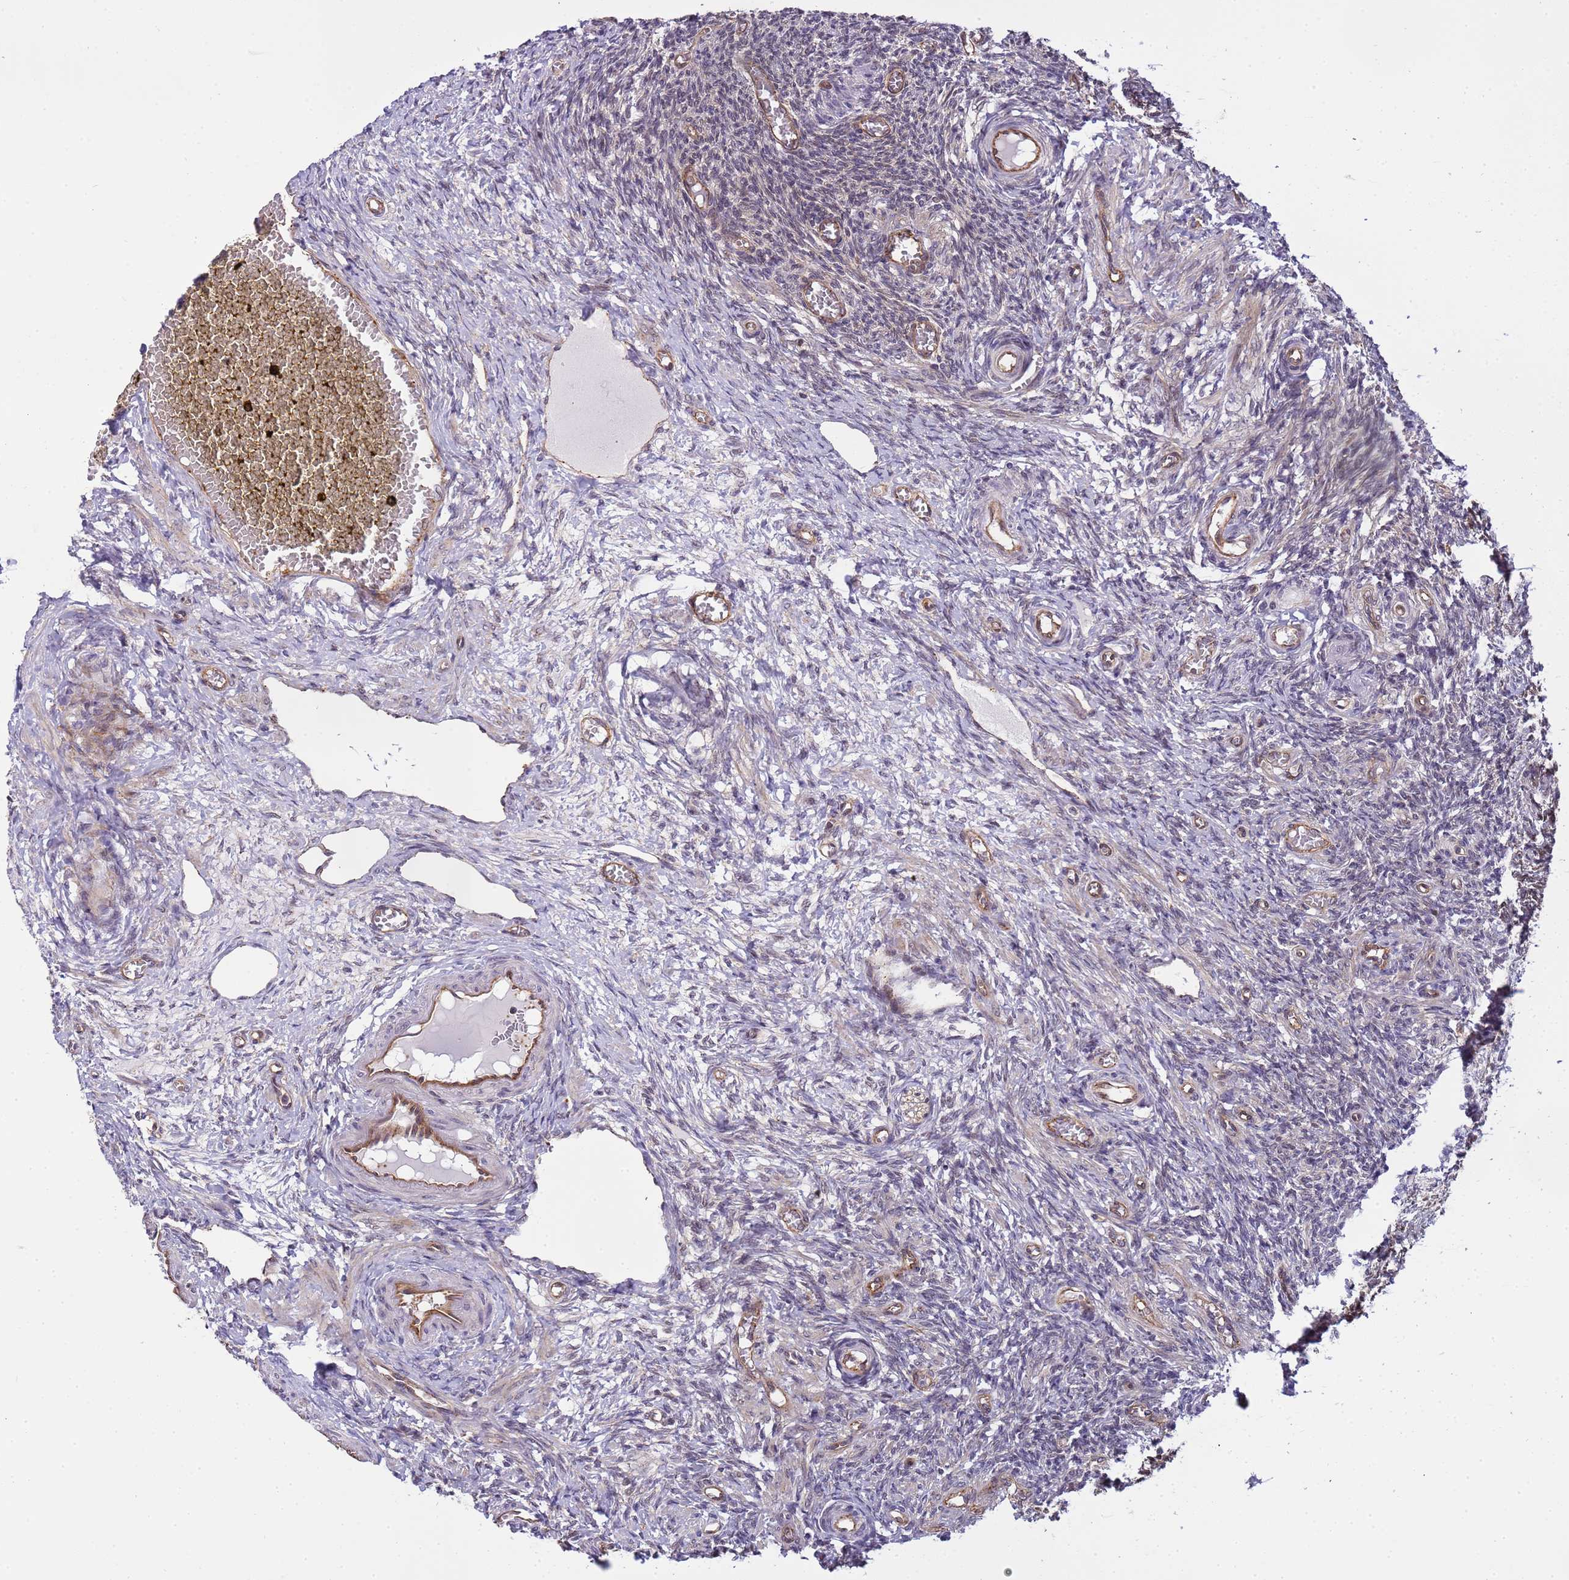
{"staining": {"intensity": "negative", "quantity": "none", "location": "none"}, "tissue": "ovary", "cell_type": "Ovarian stroma cells", "image_type": "normal", "snomed": [{"axis": "morphology", "description": "Normal tissue, NOS"}, {"axis": "topography", "description": "Ovary"}], "caption": "Image shows no protein positivity in ovarian stroma cells of normal ovary.", "gene": "EMC2", "patient": {"sex": "female", "age": 27}}